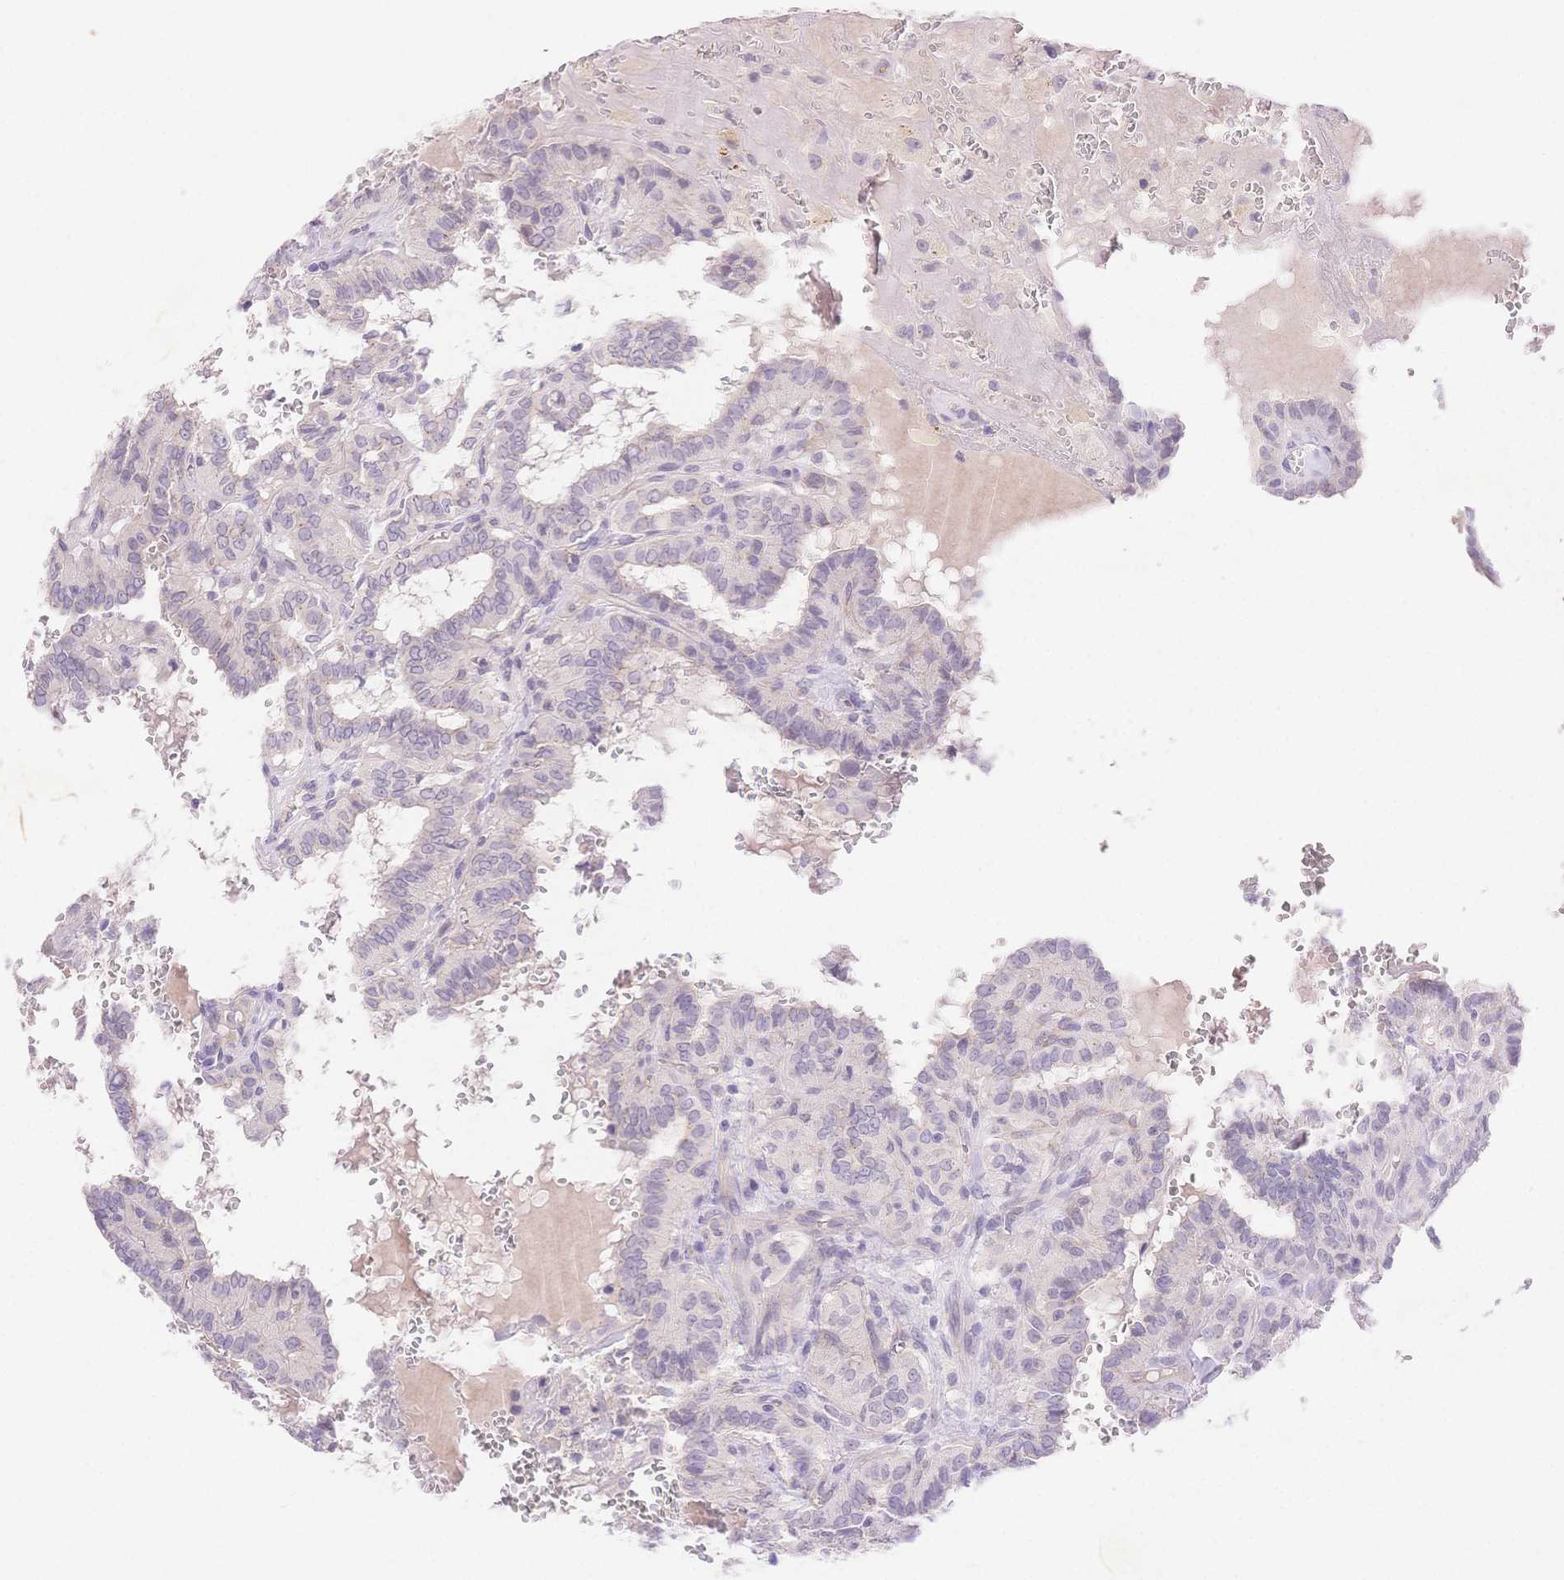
{"staining": {"intensity": "negative", "quantity": "none", "location": "none"}, "tissue": "thyroid cancer", "cell_type": "Tumor cells", "image_type": "cancer", "snomed": [{"axis": "morphology", "description": "Papillary adenocarcinoma, NOS"}, {"axis": "topography", "description": "Thyroid gland"}], "caption": "High magnification brightfield microscopy of thyroid cancer stained with DAB (brown) and counterstained with hematoxylin (blue): tumor cells show no significant staining. (Stains: DAB IHC with hematoxylin counter stain, Microscopy: brightfield microscopy at high magnification).", "gene": "MYOM1", "patient": {"sex": "female", "age": 21}}